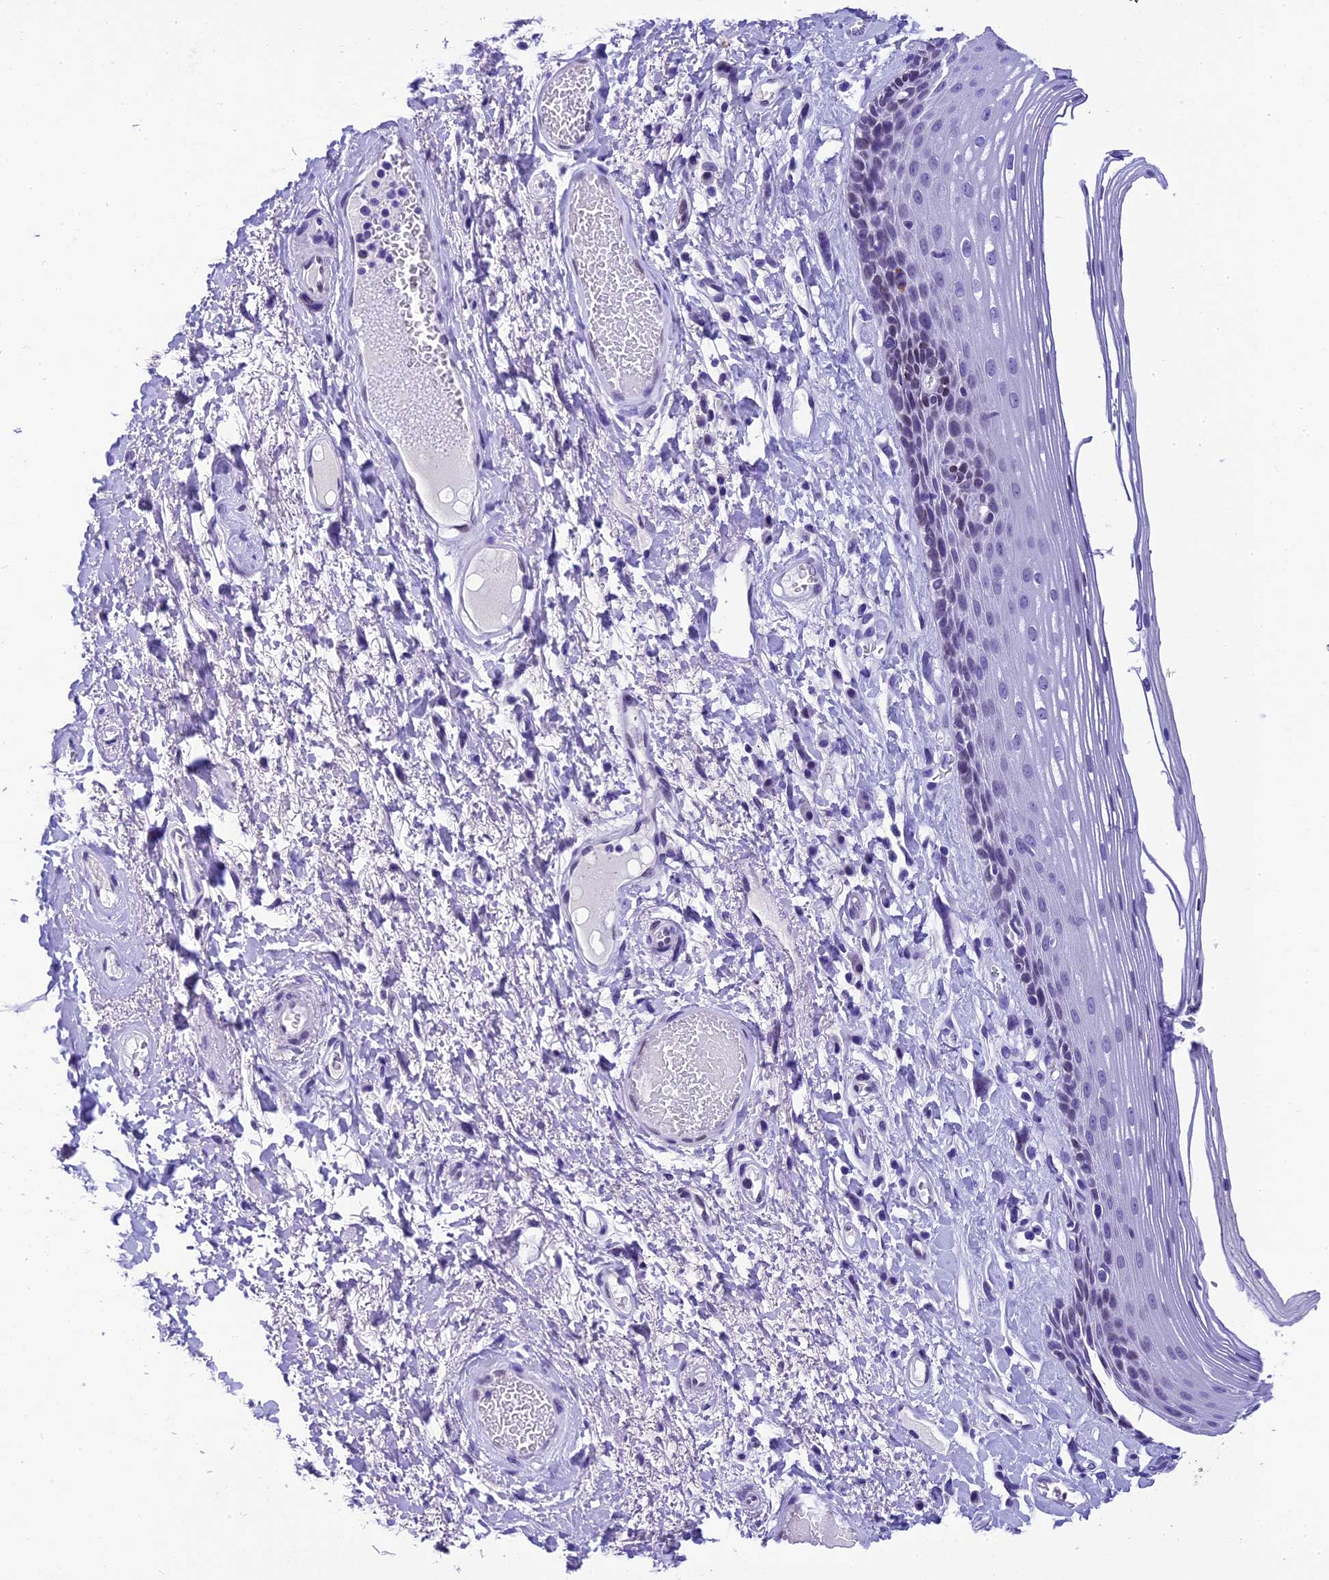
{"staining": {"intensity": "moderate", "quantity": "<25%", "location": "cytoplasmic/membranous"}, "tissue": "skin", "cell_type": "Epidermal cells", "image_type": "normal", "snomed": [{"axis": "morphology", "description": "Normal tissue, NOS"}, {"axis": "topography", "description": "Anal"}], "caption": "Unremarkable skin shows moderate cytoplasmic/membranous positivity in approximately <25% of epidermal cells.", "gene": "METTL25", "patient": {"sex": "male", "age": 69}}